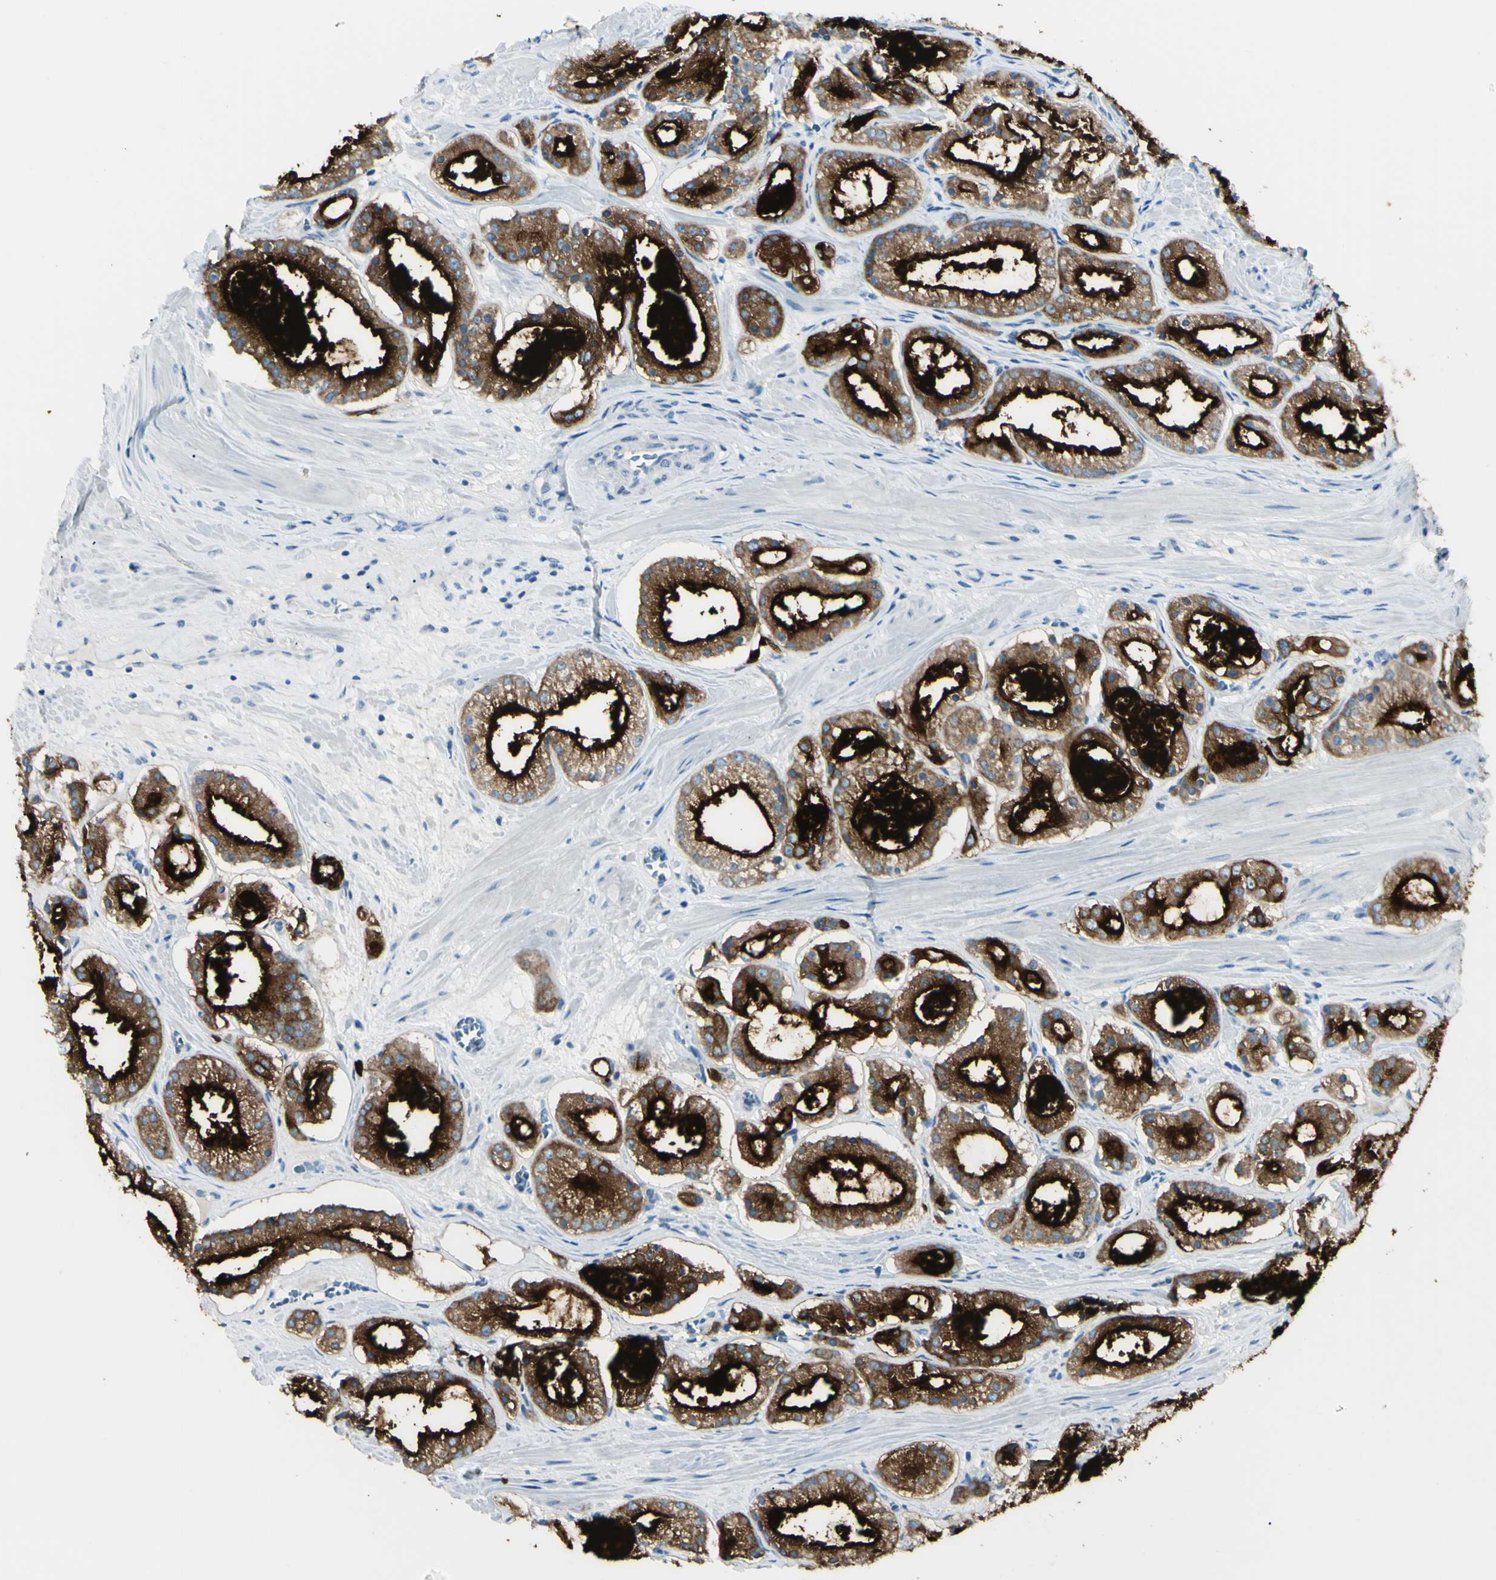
{"staining": {"intensity": "strong", "quantity": ">75%", "location": "cytoplasmic/membranous"}, "tissue": "prostate cancer", "cell_type": "Tumor cells", "image_type": "cancer", "snomed": [{"axis": "morphology", "description": "Adenocarcinoma, High grade"}, {"axis": "topography", "description": "Prostate"}], "caption": "Protein staining of adenocarcinoma (high-grade) (prostate) tissue shows strong cytoplasmic/membranous positivity in about >75% of tumor cells.", "gene": "FOLH1", "patient": {"sex": "male", "age": 66}}